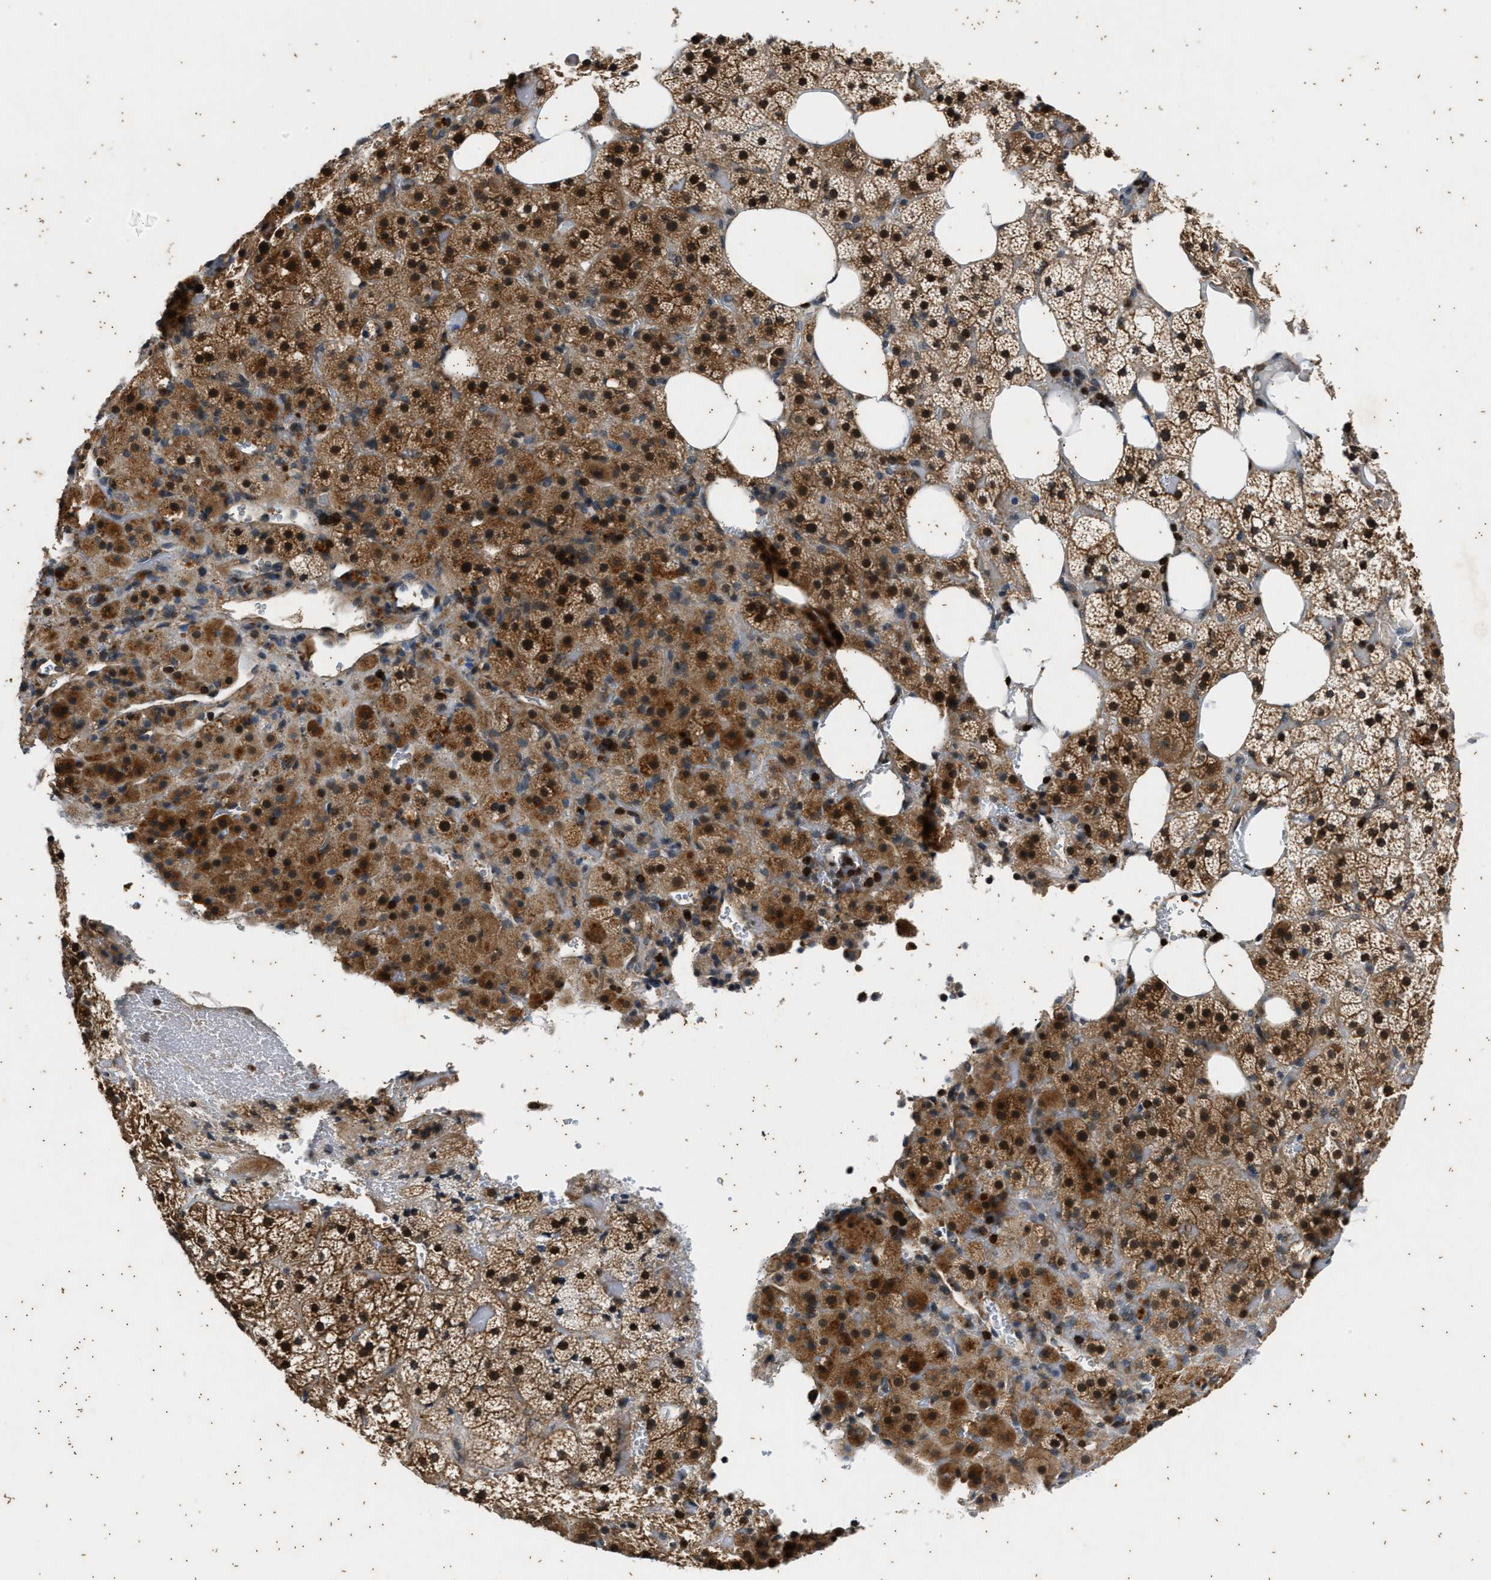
{"staining": {"intensity": "moderate", "quantity": ">75%", "location": "cytoplasmic/membranous"}, "tissue": "adrenal gland", "cell_type": "Glandular cells", "image_type": "normal", "snomed": [{"axis": "morphology", "description": "Normal tissue, NOS"}, {"axis": "topography", "description": "Adrenal gland"}], "caption": "Normal adrenal gland displays moderate cytoplasmic/membranous staining in approximately >75% of glandular cells, visualized by immunohistochemistry. (DAB (3,3'-diaminobenzidine) = brown stain, brightfield microscopy at high magnification).", "gene": "PTPN7", "patient": {"sex": "female", "age": 59}}